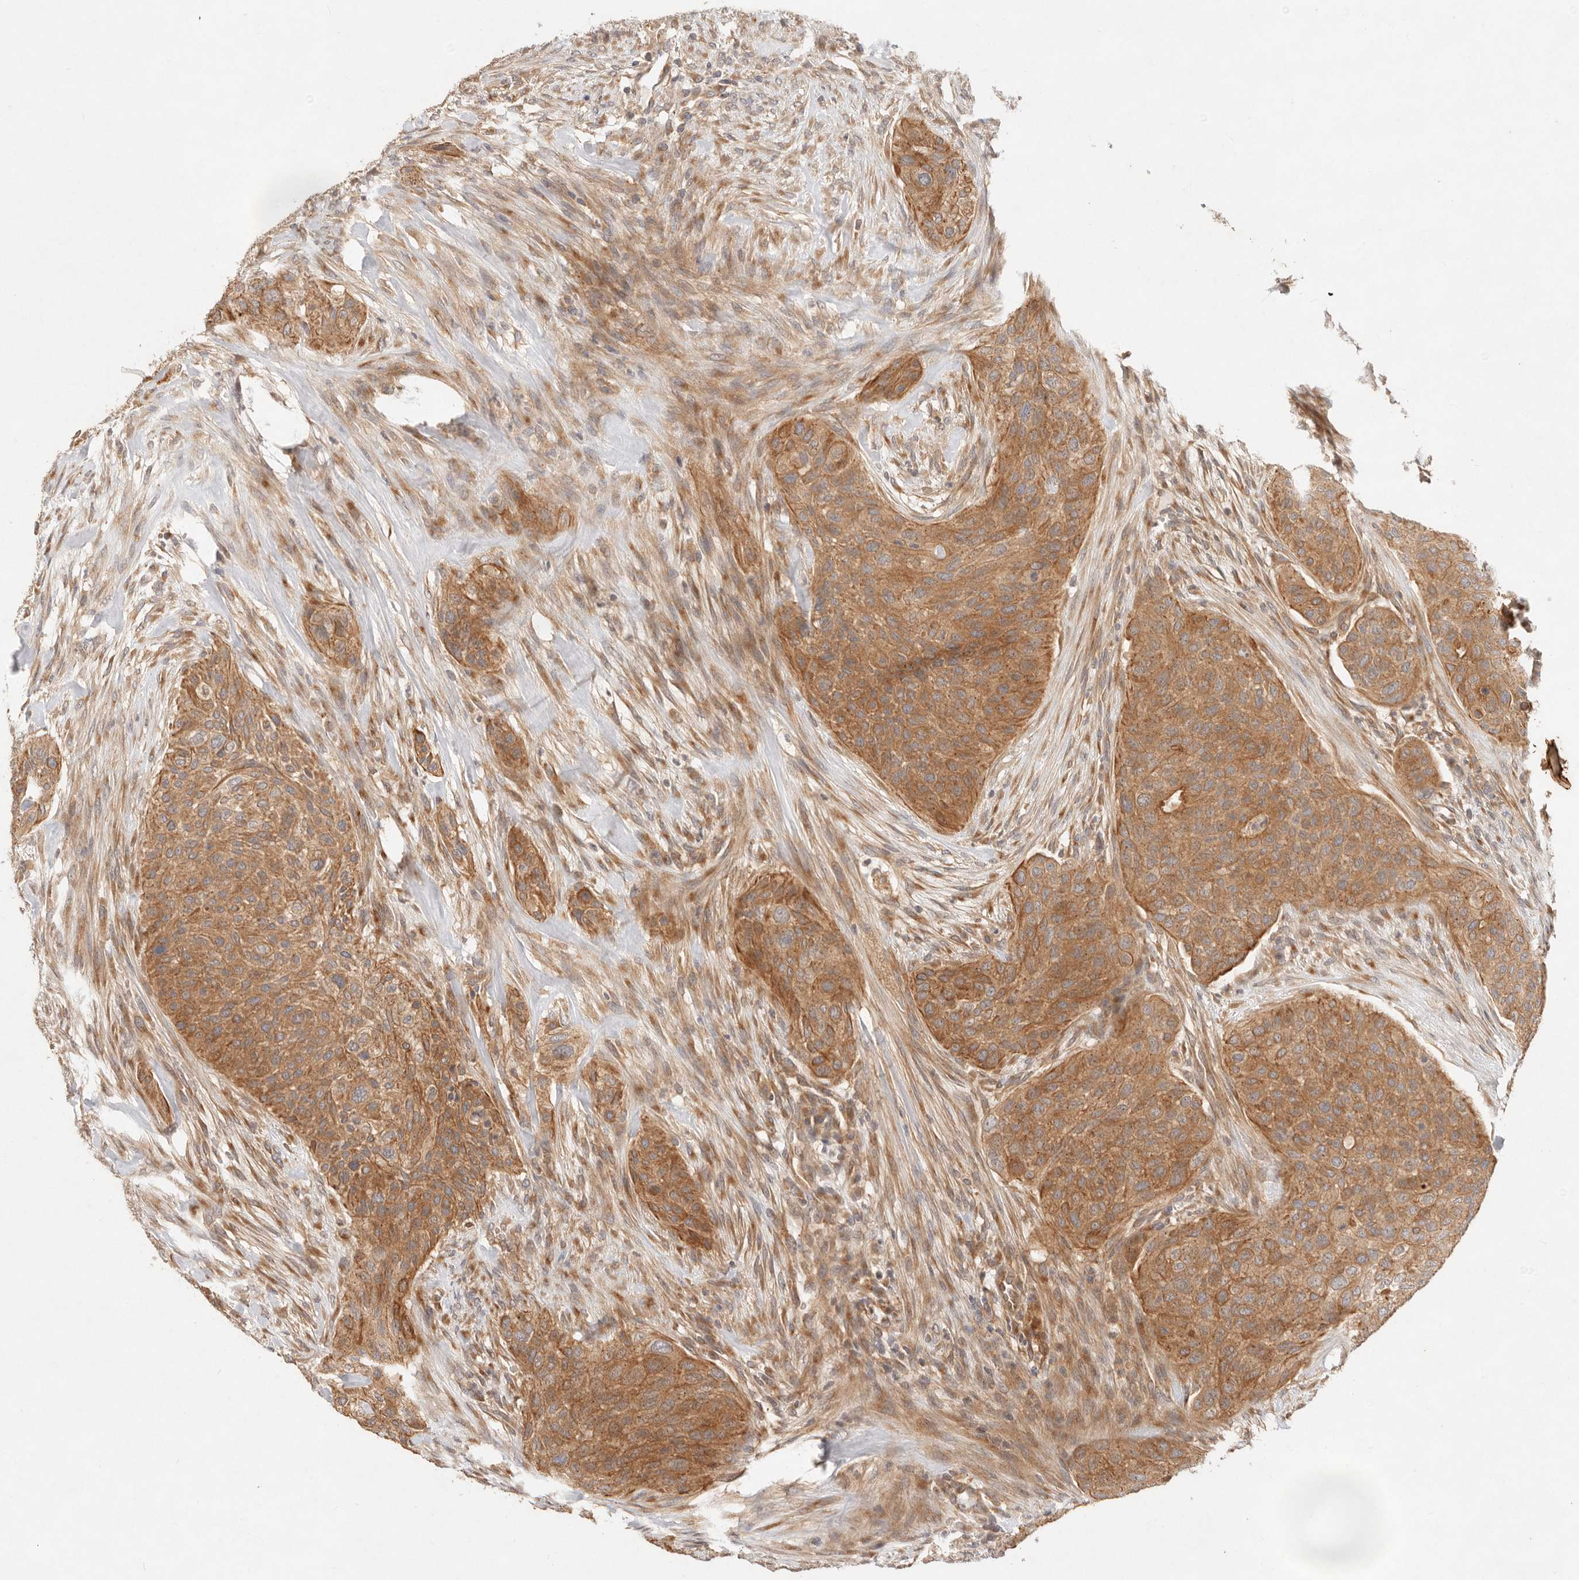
{"staining": {"intensity": "moderate", "quantity": ">75%", "location": "cytoplasmic/membranous"}, "tissue": "urothelial cancer", "cell_type": "Tumor cells", "image_type": "cancer", "snomed": [{"axis": "morphology", "description": "Urothelial carcinoma, High grade"}, {"axis": "topography", "description": "Urinary bladder"}], "caption": "Protein staining of urothelial cancer tissue reveals moderate cytoplasmic/membranous positivity in approximately >75% of tumor cells.", "gene": "HECTD3", "patient": {"sex": "male", "age": 35}}